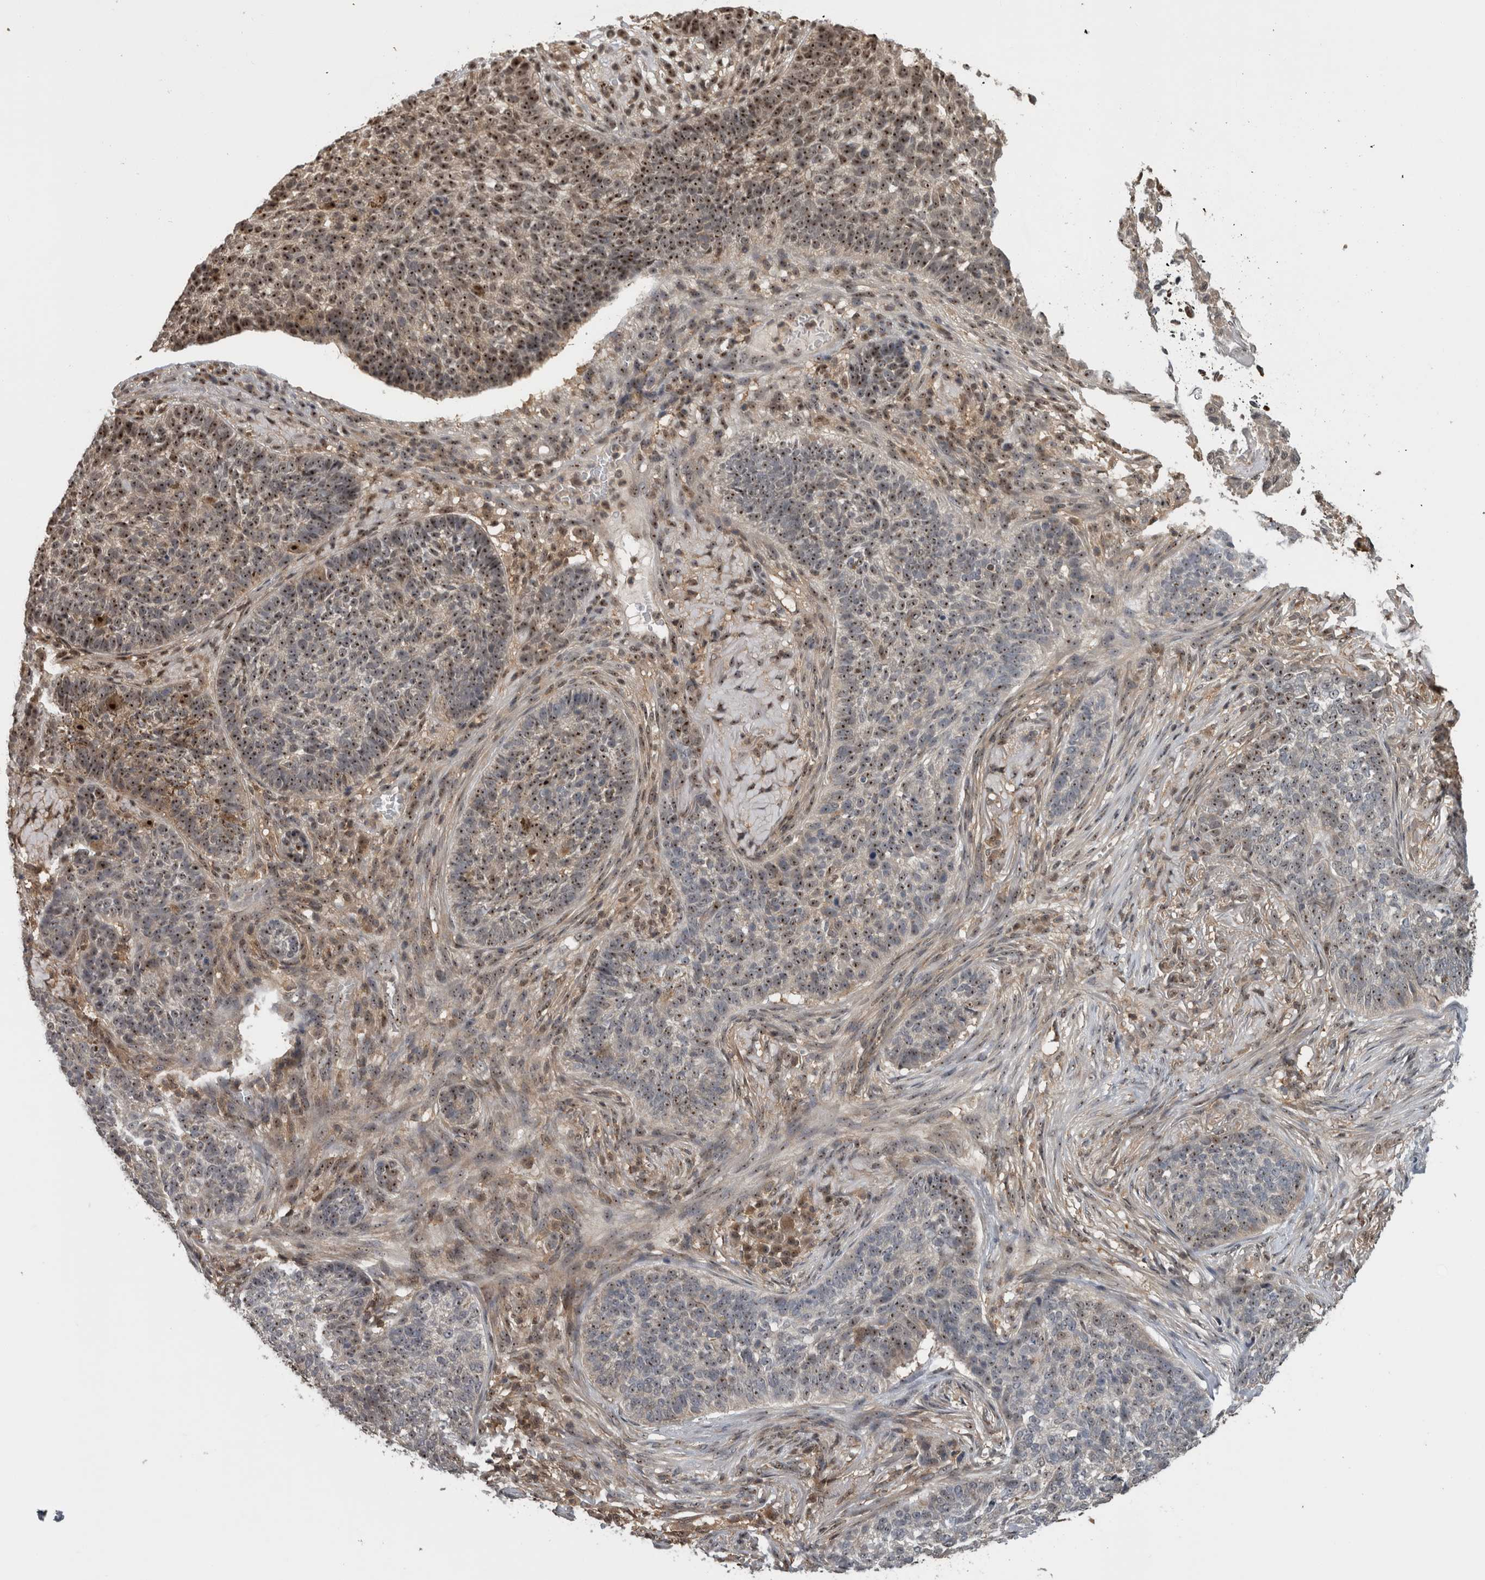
{"staining": {"intensity": "strong", "quantity": ">75%", "location": "nuclear"}, "tissue": "skin cancer", "cell_type": "Tumor cells", "image_type": "cancer", "snomed": [{"axis": "morphology", "description": "Basal cell carcinoma"}, {"axis": "topography", "description": "Skin"}], "caption": "Immunohistochemistry (IHC) of skin basal cell carcinoma demonstrates high levels of strong nuclear positivity in about >75% of tumor cells.", "gene": "TDRD7", "patient": {"sex": "male", "age": 85}}